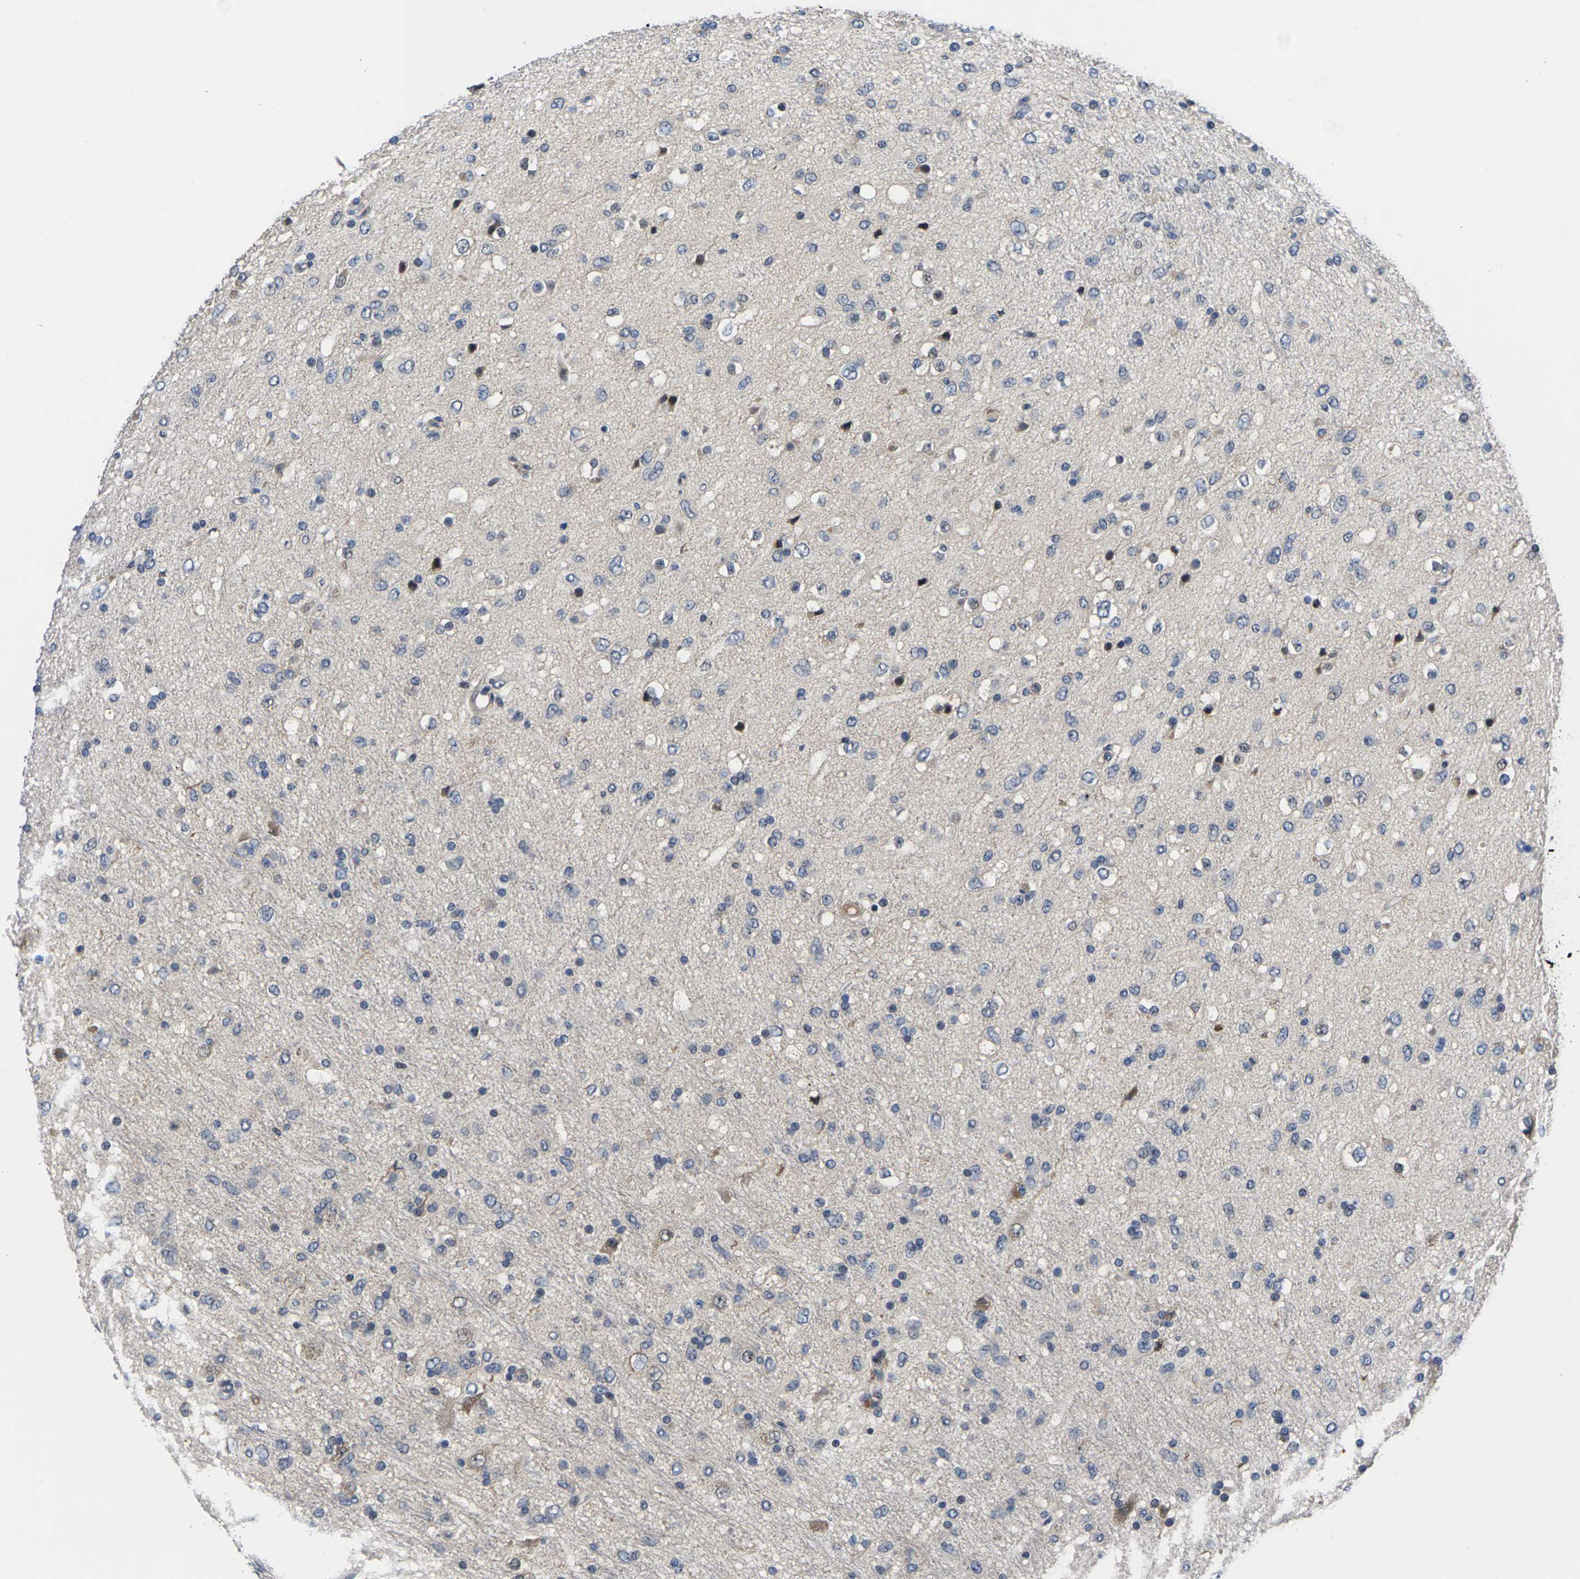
{"staining": {"intensity": "weak", "quantity": "<25%", "location": "cytoplasmic/membranous,nuclear"}, "tissue": "glioma", "cell_type": "Tumor cells", "image_type": "cancer", "snomed": [{"axis": "morphology", "description": "Glioma, malignant, Low grade"}, {"axis": "topography", "description": "Brain"}], "caption": "Immunohistochemistry (IHC) of human glioma shows no positivity in tumor cells.", "gene": "ST6GAL2", "patient": {"sex": "male", "age": 77}}